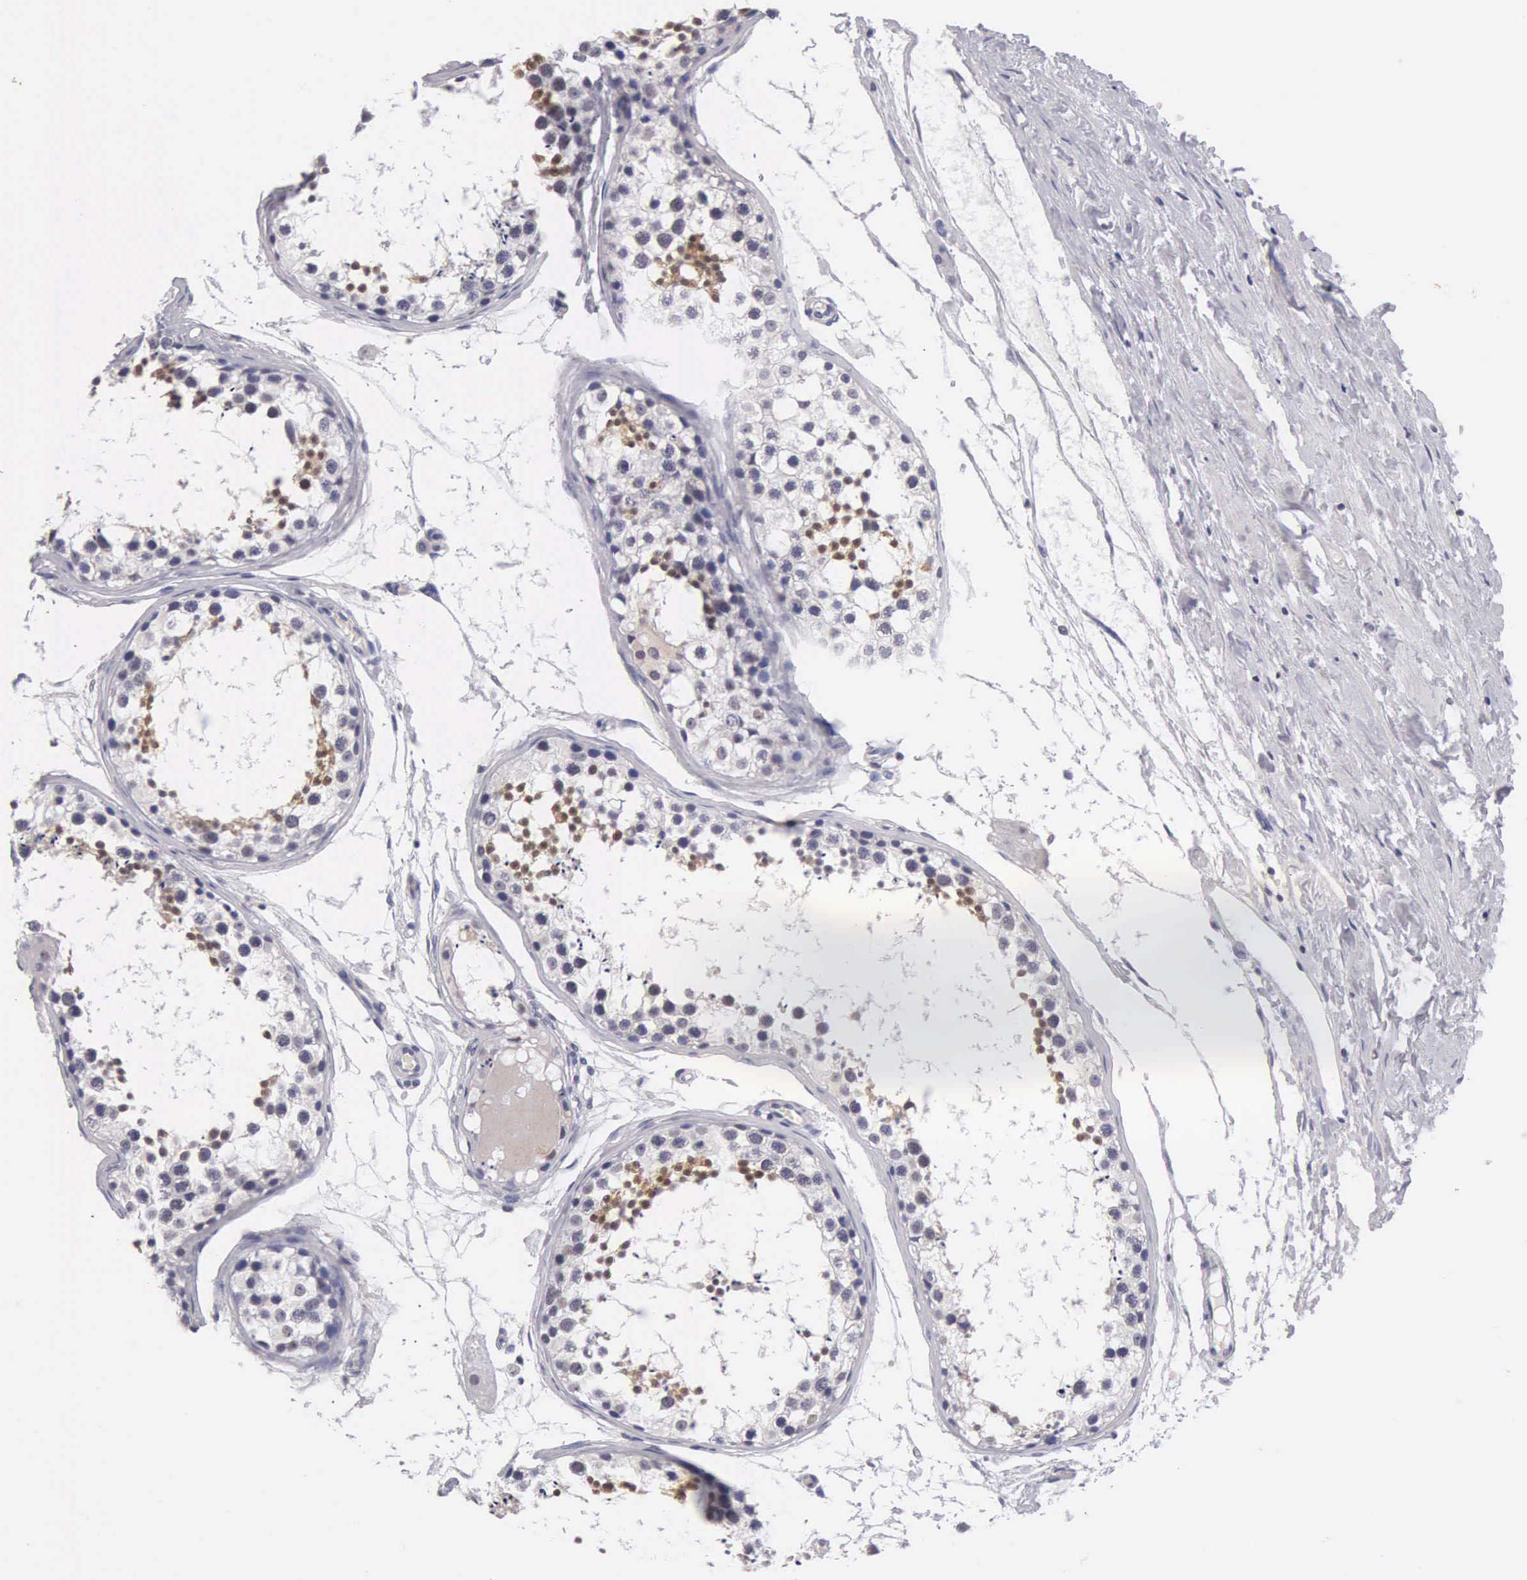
{"staining": {"intensity": "moderate", "quantity": "25%-75%", "location": "nuclear"}, "tissue": "testis", "cell_type": "Cells in seminiferous ducts", "image_type": "normal", "snomed": [{"axis": "morphology", "description": "Normal tissue, NOS"}, {"axis": "topography", "description": "Testis"}], "caption": "A micrograph of testis stained for a protein shows moderate nuclear brown staining in cells in seminiferous ducts.", "gene": "FAM47A", "patient": {"sex": "male", "age": 57}}